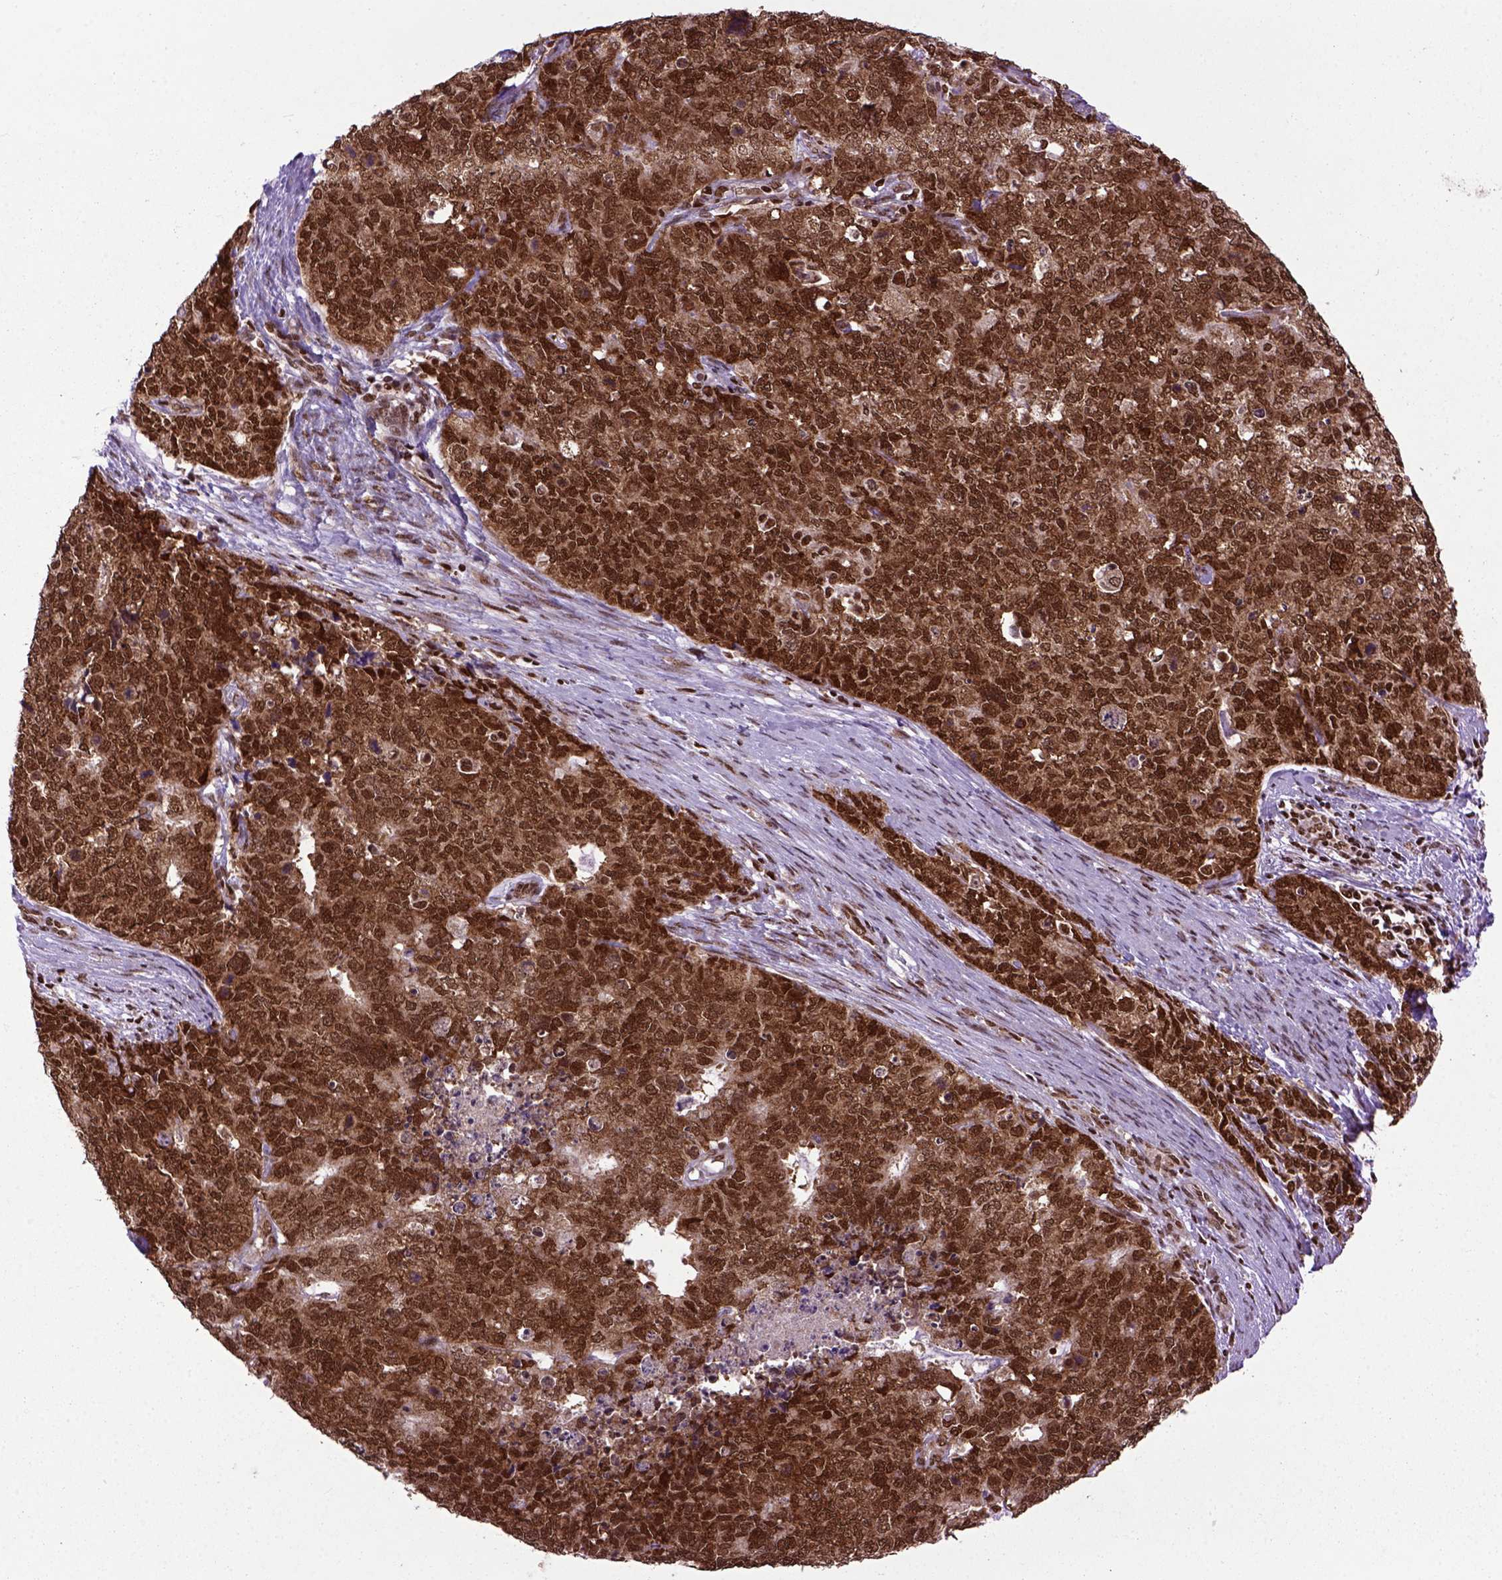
{"staining": {"intensity": "strong", "quantity": ">75%", "location": "cytoplasmic/membranous,nuclear"}, "tissue": "cervical cancer", "cell_type": "Tumor cells", "image_type": "cancer", "snomed": [{"axis": "morphology", "description": "Squamous cell carcinoma, NOS"}, {"axis": "topography", "description": "Cervix"}], "caption": "Immunohistochemistry (IHC) of human squamous cell carcinoma (cervical) shows high levels of strong cytoplasmic/membranous and nuclear positivity in approximately >75% of tumor cells. (Stains: DAB (3,3'-diaminobenzidine) in brown, nuclei in blue, Microscopy: brightfield microscopy at high magnification).", "gene": "CELF1", "patient": {"sex": "female", "age": 63}}